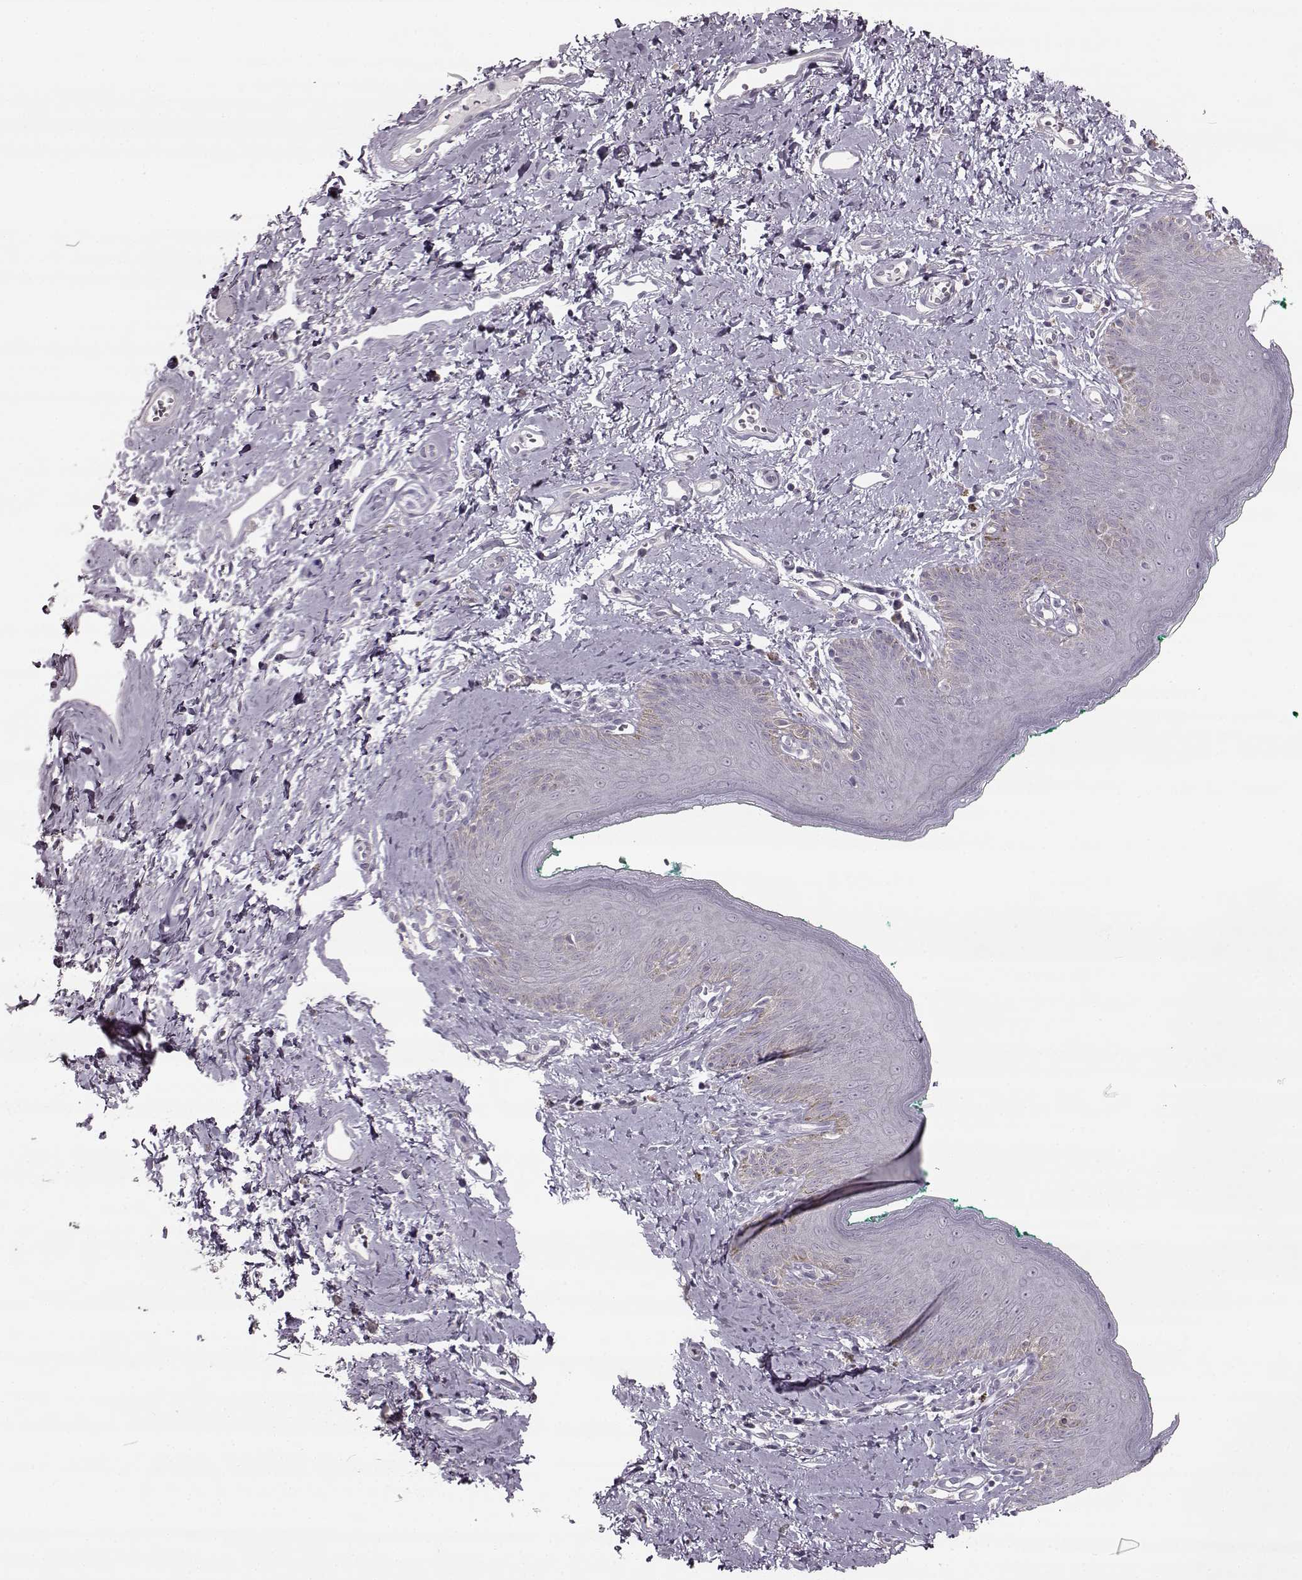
{"staining": {"intensity": "negative", "quantity": "none", "location": "none"}, "tissue": "skin", "cell_type": "Epidermal cells", "image_type": "normal", "snomed": [{"axis": "morphology", "description": "Normal tissue, NOS"}, {"axis": "topography", "description": "Vulva"}], "caption": "The micrograph reveals no significant positivity in epidermal cells of skin.", "gene": "MAP6D1", "patient": {"sex": "female", "age": 66}}